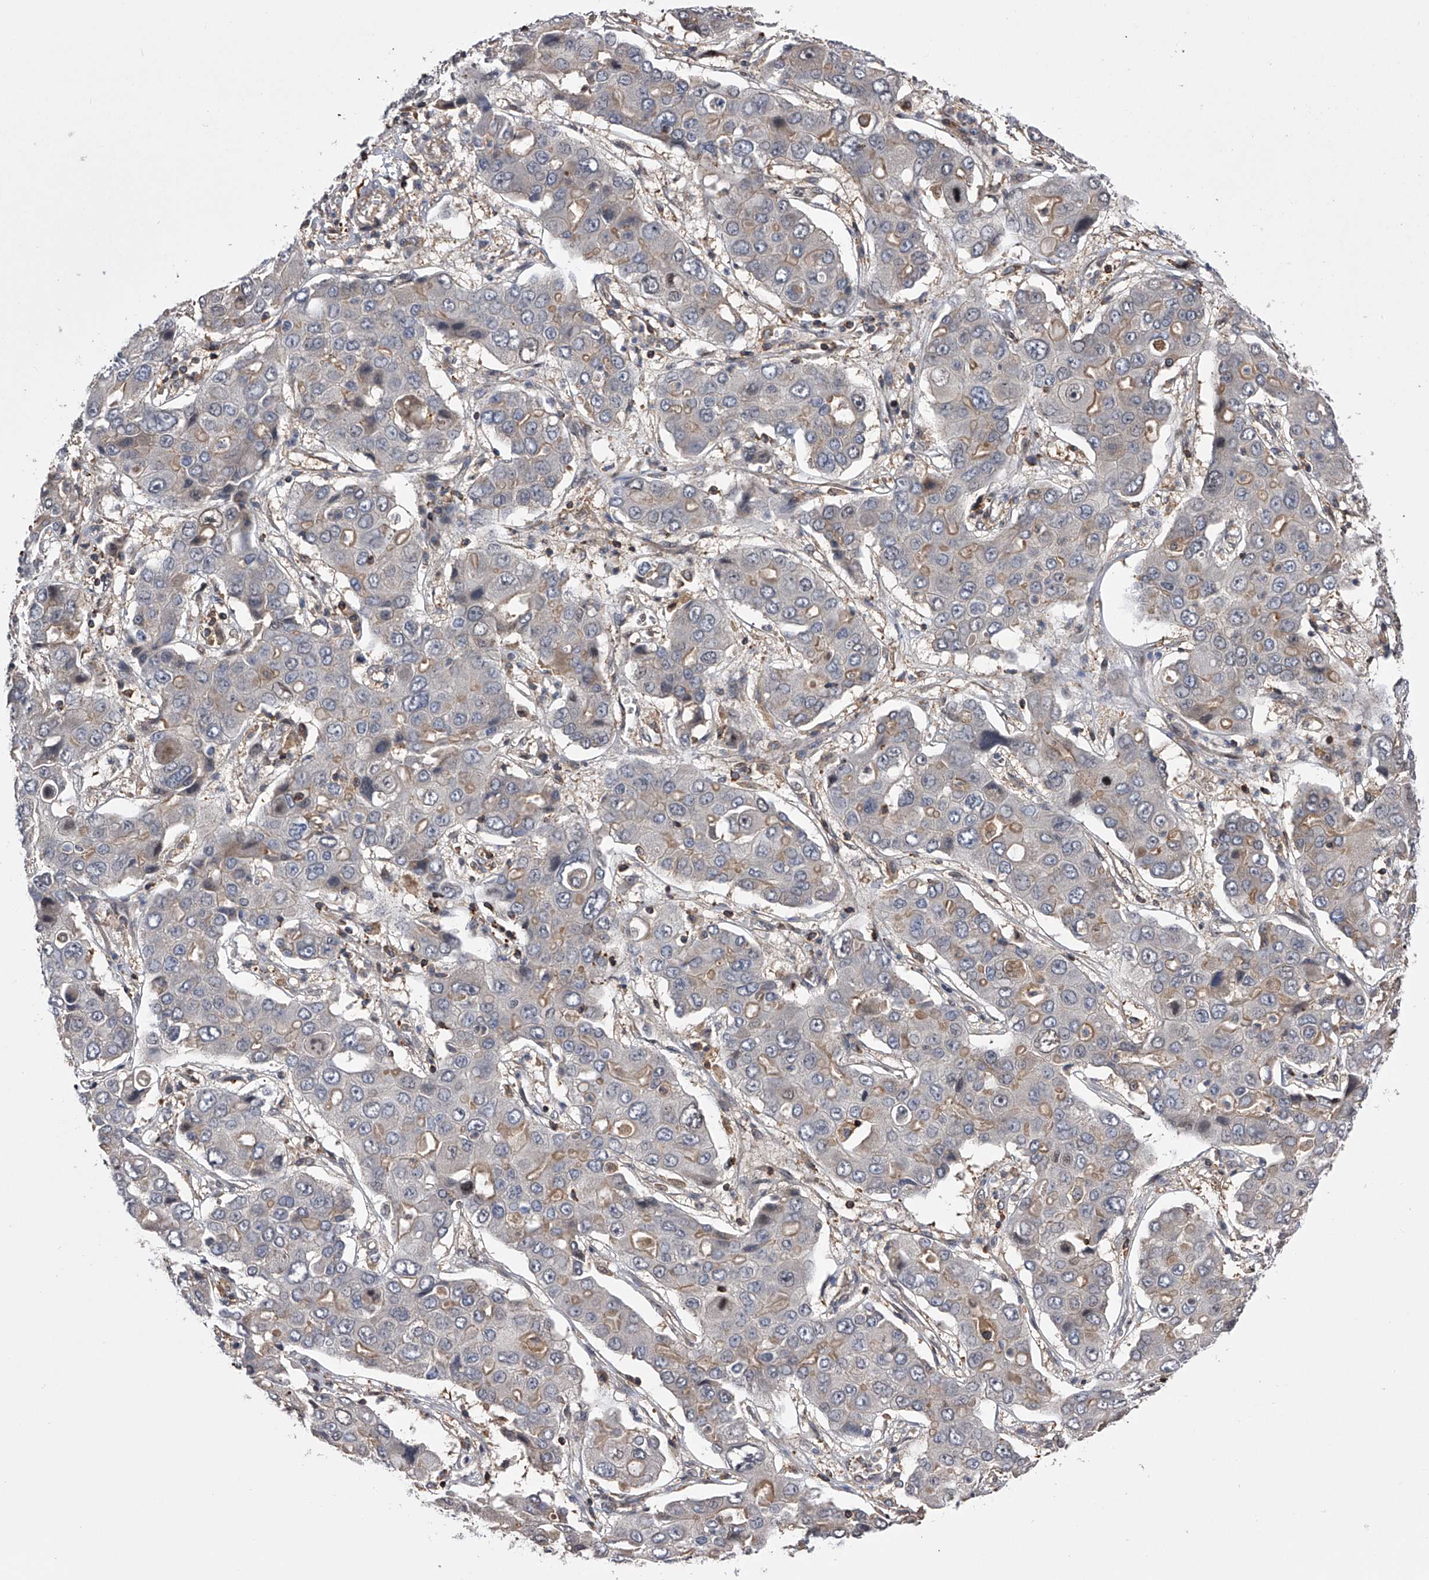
{"staining": {"intensity": "weak", "quantity": "<25%", "location": "cytoplasmic/membranous"}, "tissue": "liver cancer", "cell_type": "Tumor cells", "image_type": "cancer", "snomed": [{"axis": "morphology", "description": "Cholangiocarcinoma"}, {"axis": "topography", "description": "Liver"}], "caption": "This is a image of IHC staining of liver cancer, which shows no expression in tumor cells. Brightfield microscopy of immunohistochemistry (IHC) stained with DAB (3,3'-diaminobenzidine) (brown) and hematoxylin (blue), captured at high magnification.", "gene": "PAN3", "patient": {"sex": "male", "age": 67}}